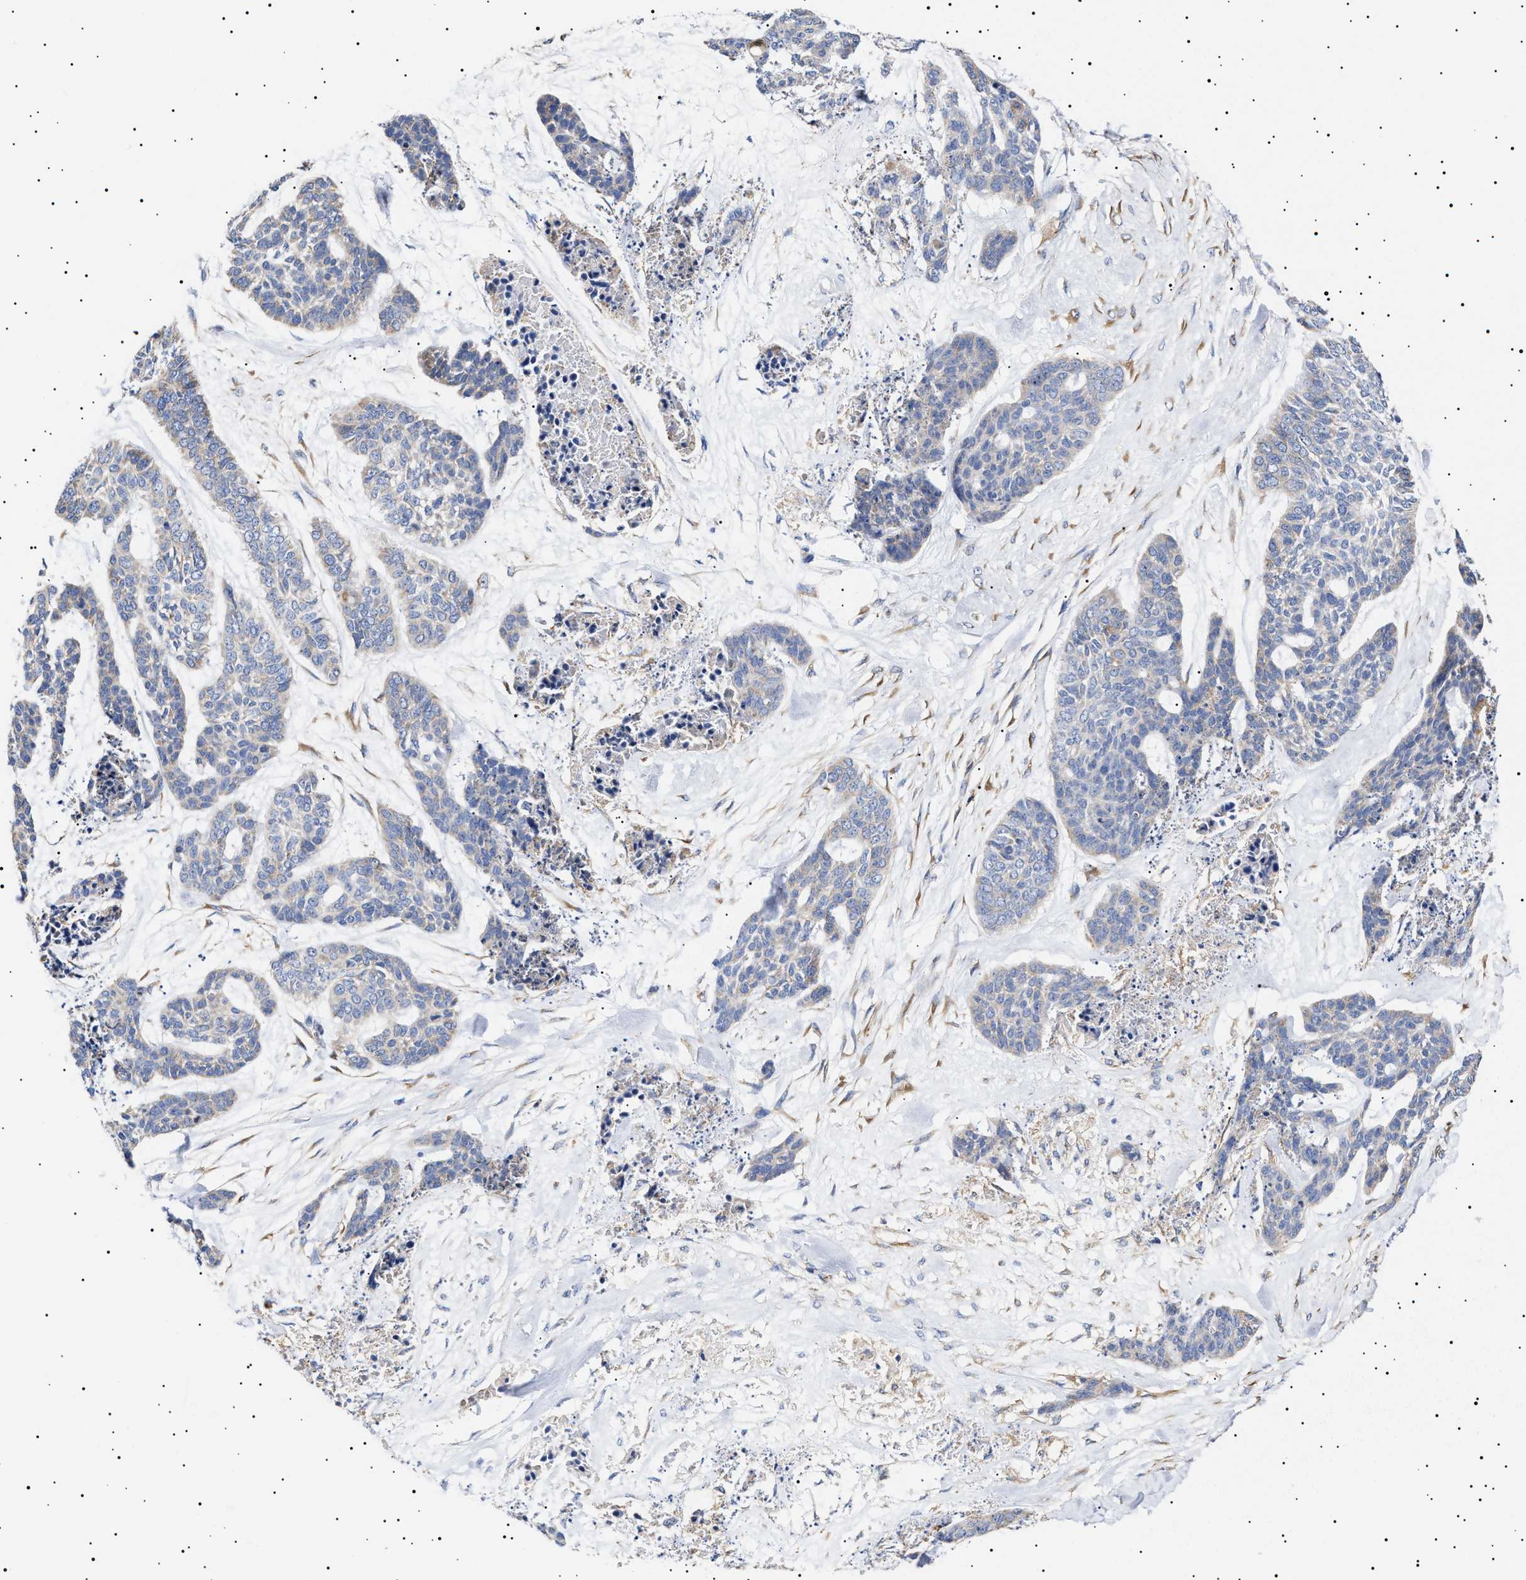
{"staining": {"intensity": "negative", "quantity": "none", "location": "none"}, "tissue": "skin cancer", "cell_type": "Tumor cells", "image_type": "cancer", "snomed": [{"axis": "morphology", "description": "Basal cell carcinoma"}, {"axis": "topography", "description": "Skin"}], "caption": "Tumor cells are negative for brown protein staining in skin cancer (basal cell carcinoma).", "gene": "ERCC6L2", "patient": {"sex": "female", "age": 64}}